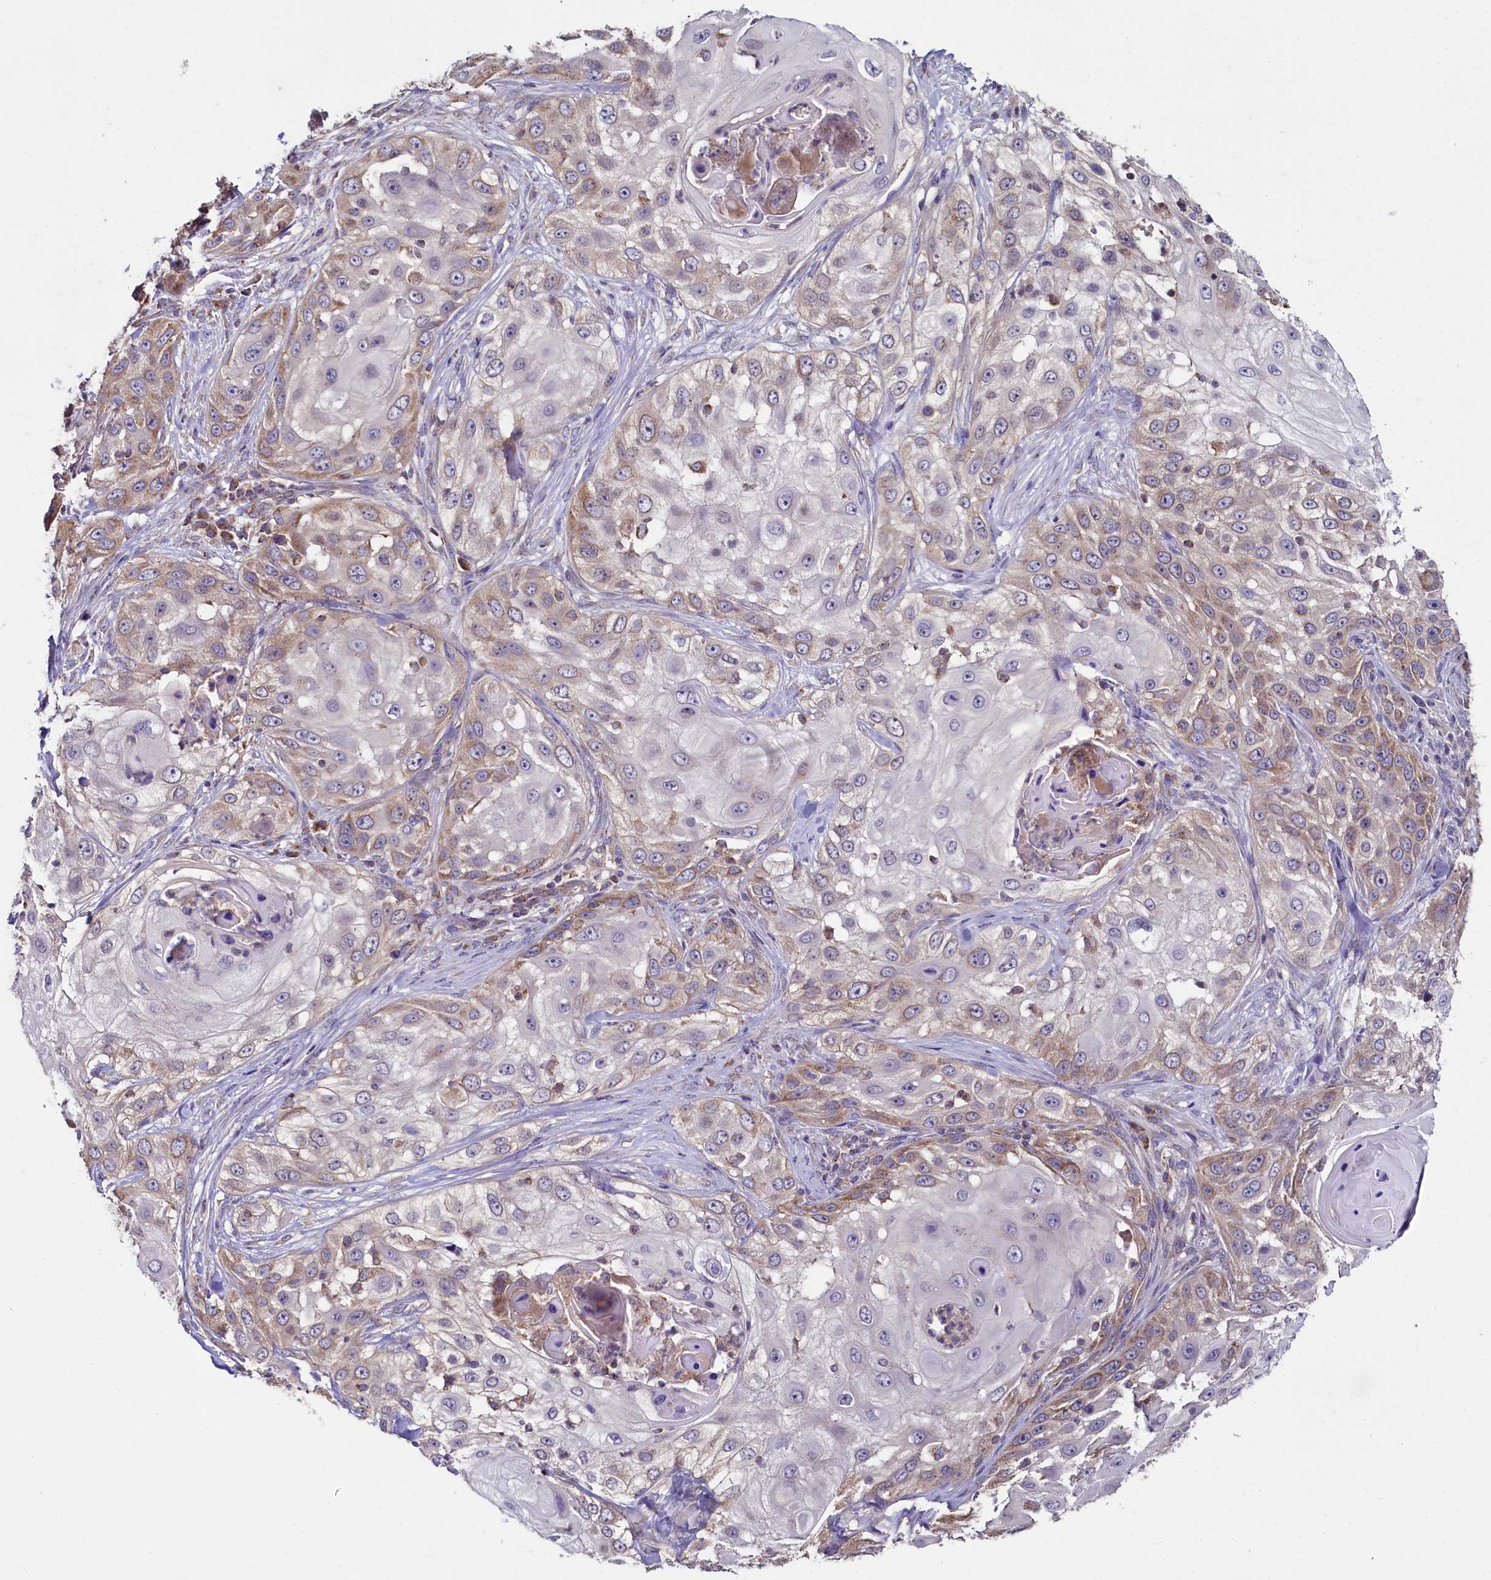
{"staining": {"intensity": "weak", "quantity": "25%-75%", "location": "cytoplasmic/membranous"}, "tissue": "skin cancer", "cell_type": "Tumor cells", "image_type": "cancer", "snomed": [{"axis": "morphology", "description": "Squamous cell carcinoma, NOS"}, {"axis": "topography", "description": "Skin"}], "caption": "DAB (3,3'-diaminobenzidine) immunohistochemical staining of human squamous cell carcinoma (skin) displays weak cytoplasmic/membranous protein positivity in about 25%-75% of tumor cells. The staining is performed using DAB brown chromogen to label protein expression. The nuclei are counter-stained blue using hematoxylin.", "gene": "MRPL57", "patient": {"sex": "female", "age": 44}}